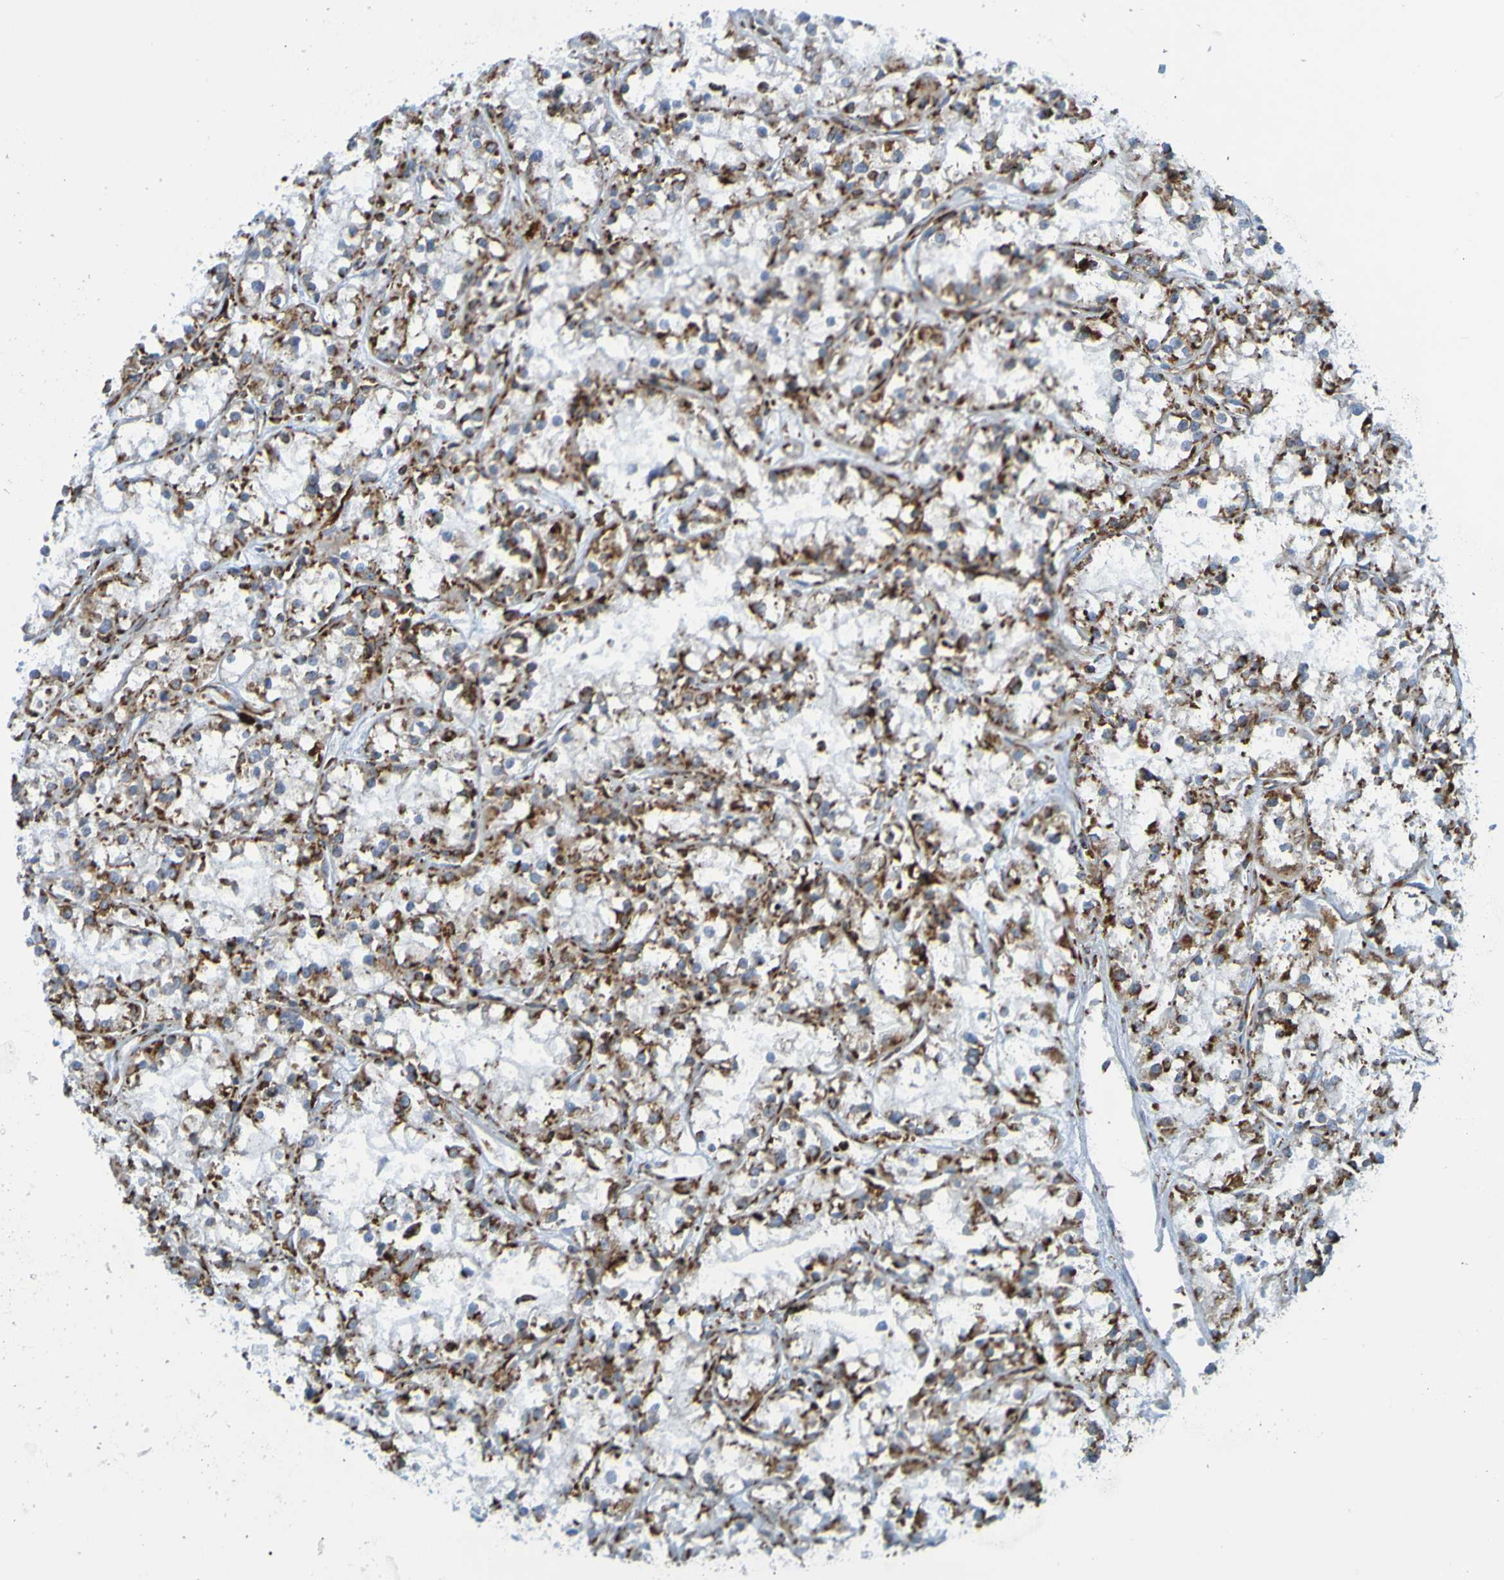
{"staining": {"intensity": "moderate", "quantity": "25%-75%", "location": "cytoplasmic/membranous"}, "tissue": "renal cancer", "cell_type": "Tumor cells", "image_type": "cancer", "snomed": [{"axis": "morphology", "description": "Adenocarcinoma, NOS"}, {"axis": "topography", "description": "Kidney"}], "caption": "Renal cancer (adenocarcinoma) stained with DAB IHC reveals medium levels of moderate cytoplasmic/membranous staining in approximately 25%-75% of tumor cells.", "gene": "SSR1", "patient": {"sex": "female", "age": 52}}